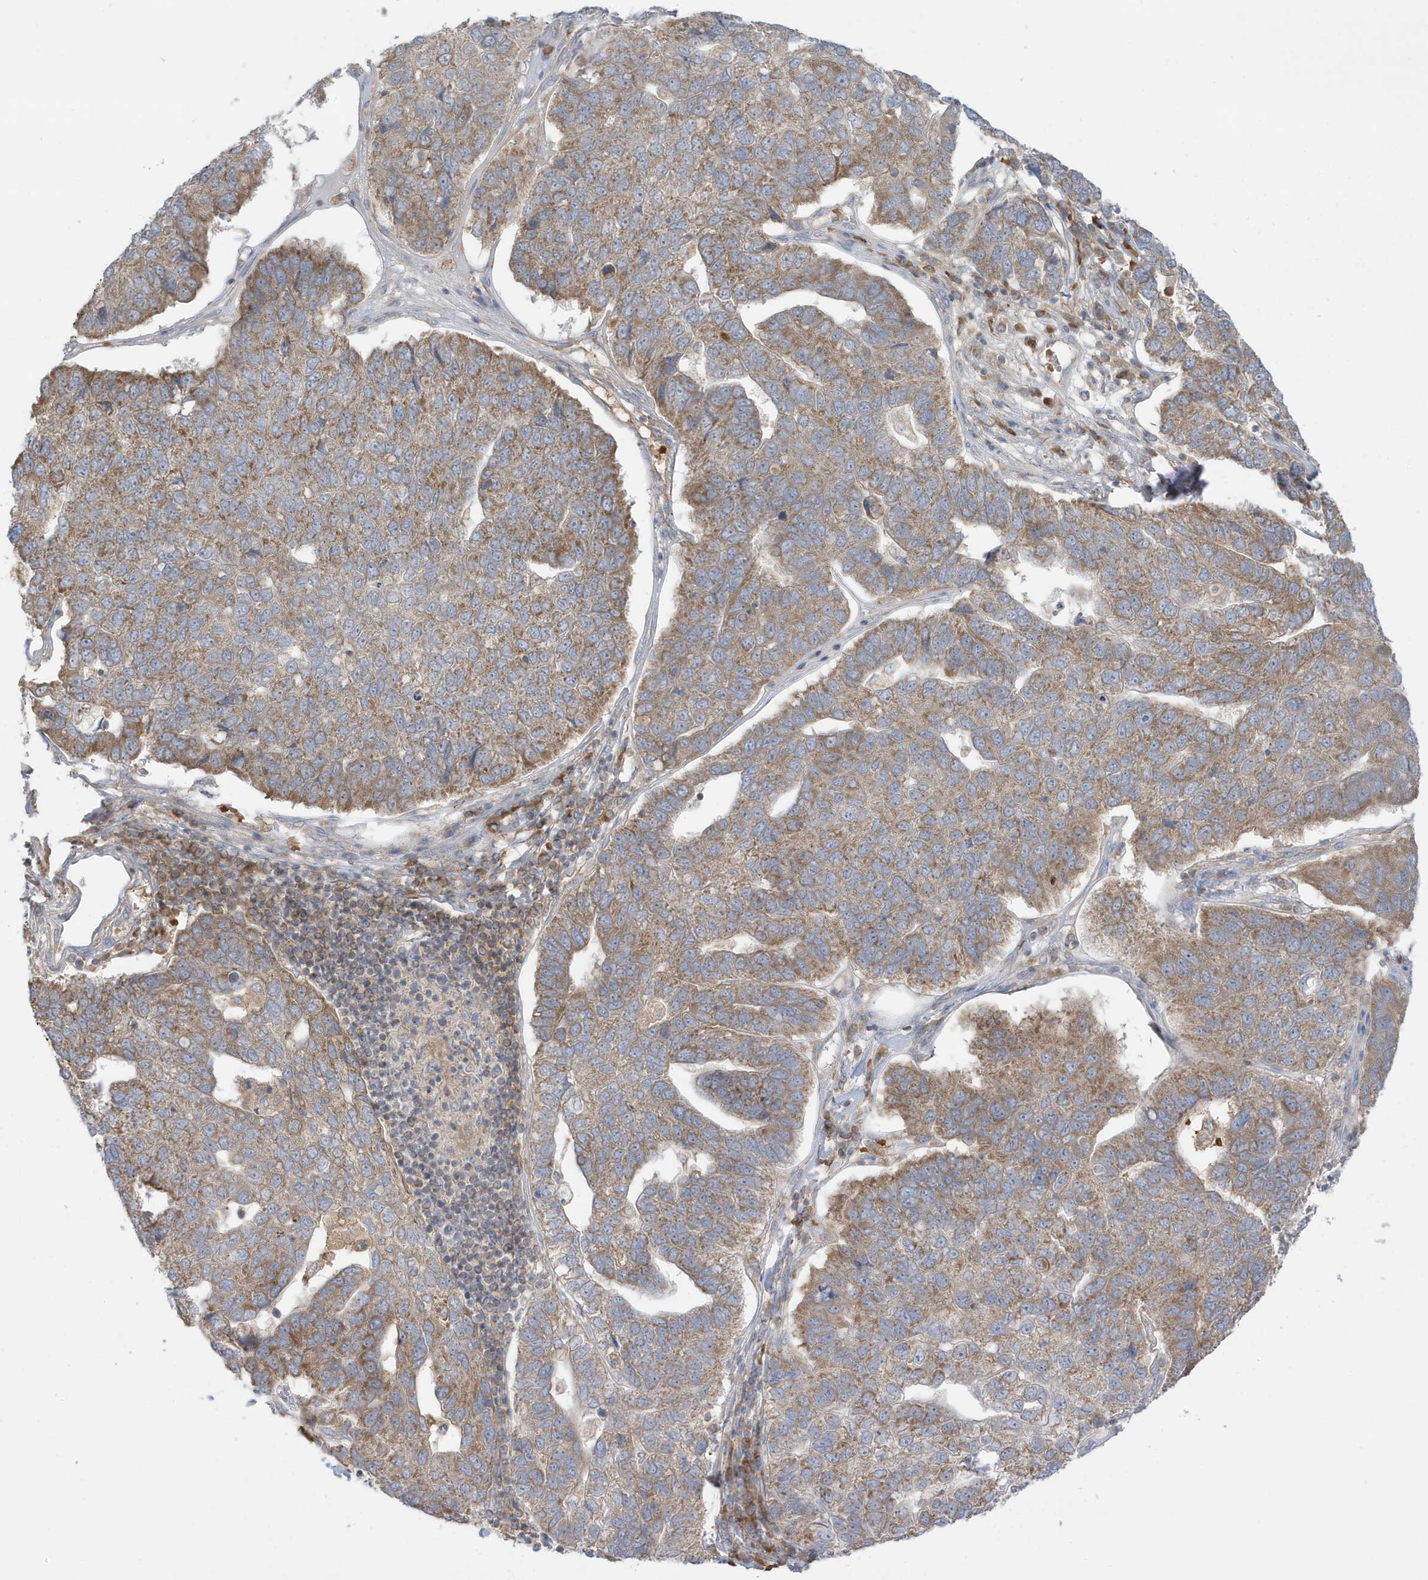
{"staining": {"intensity": "moderate", "quantity": ">75%", "location": "cytoplasmic/membranous"}, "tissue": "pancreatic cancer", "cell_type": "Tumor cells", "image_type": "cancer", "snomed": [{"axis": "morphology", "description": "Adenocarcinoma, NOS"}, {"axis": "topography", "description": "Pancreas"}], "caption": "Immunohistochemistry of human adenocarcinoma (pancreatic) demonstrates medium levels of moderate cytoplasmic/membranous positivity in about >75% of tumor cells. Immunohistochemistry (ihc) stains the protein in brown and the nuclei are stained blue.", "gene": "NPPC", "patient": {"sex": "female", "age": 61}}